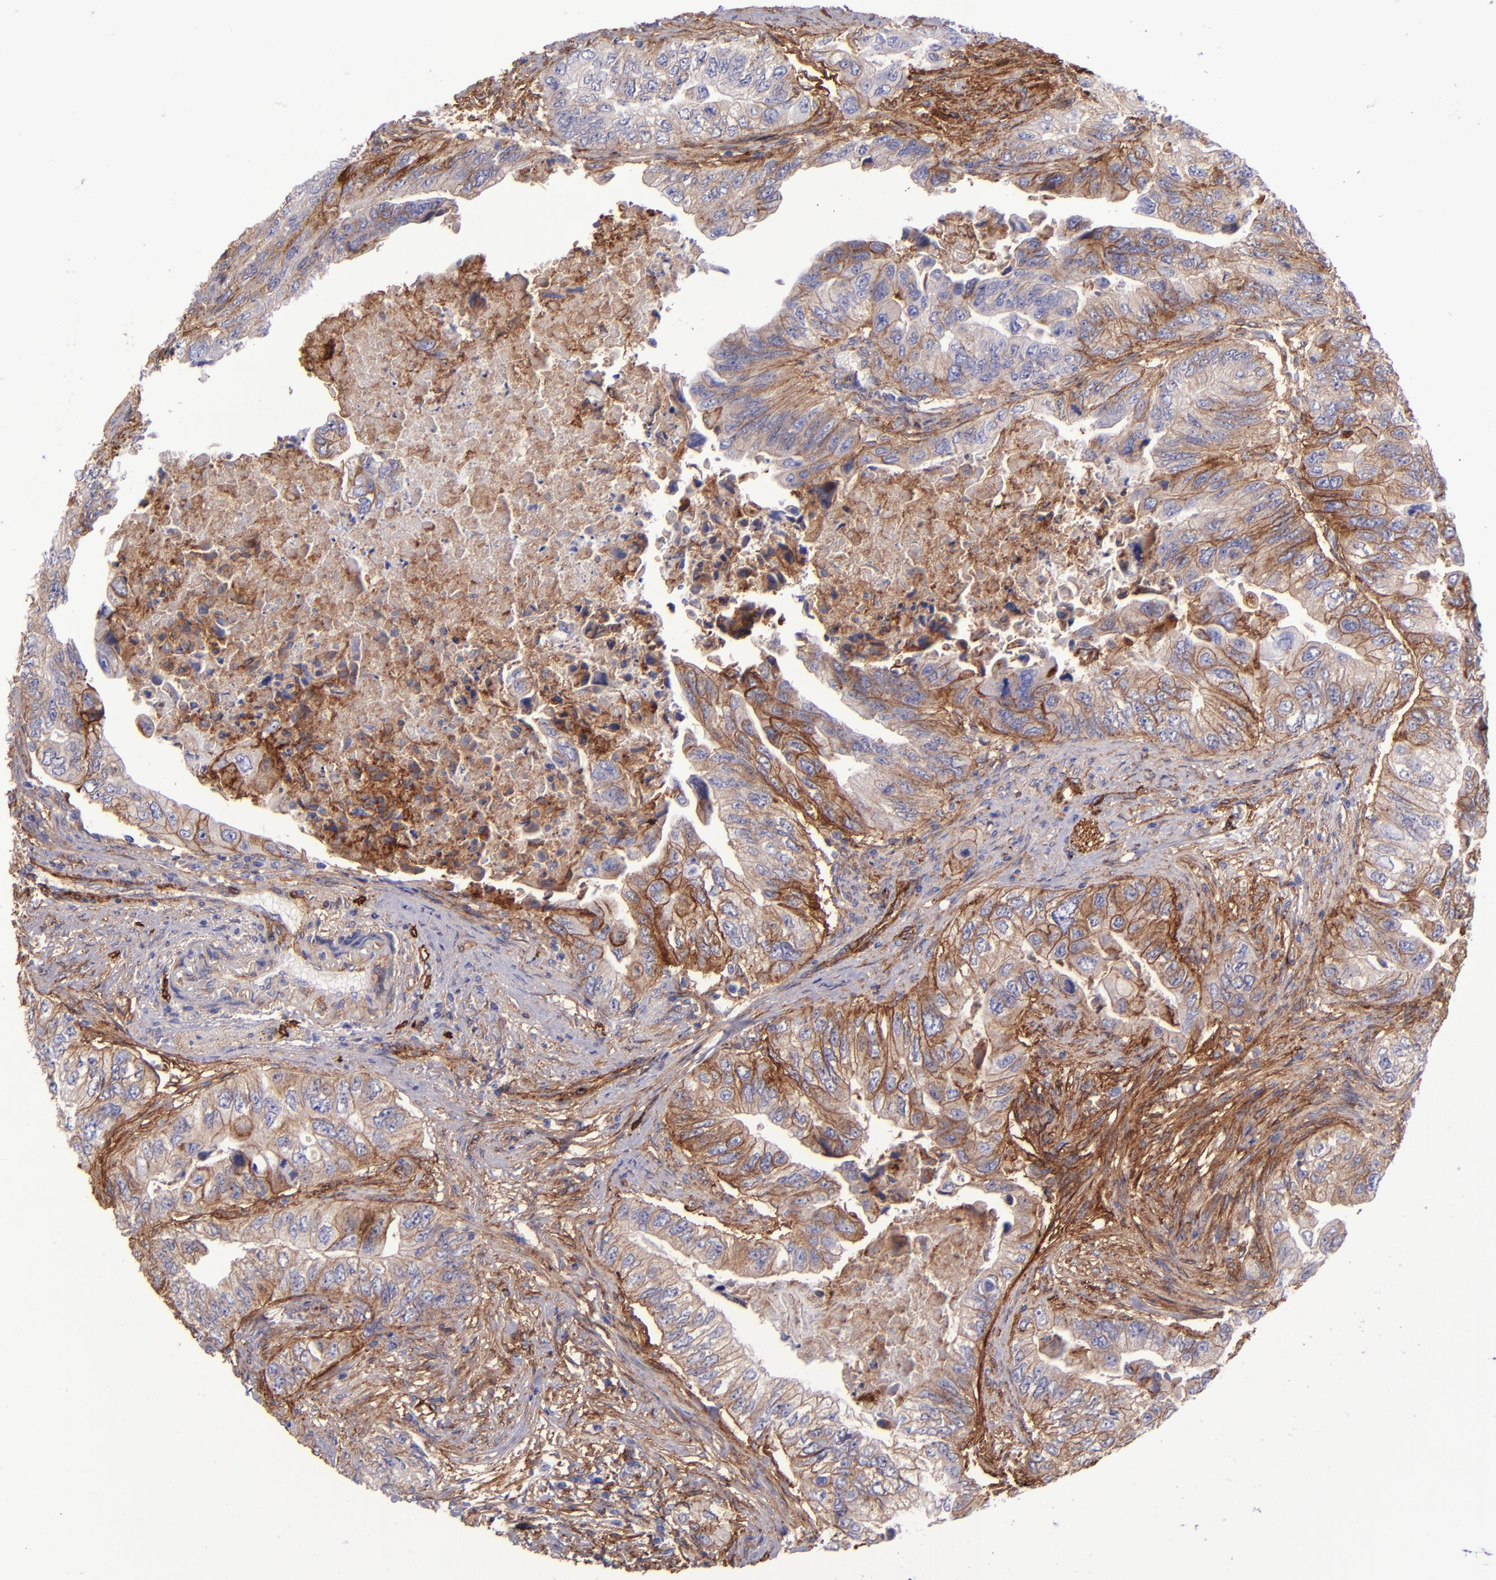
{"staining": {"intensity": "moderate", "quantity": ">75%", "location": "cytoplasmic/membranous"}, "tissue": "colorectal cancer", "cell_type": "Tumor cells", "image_type": "cancer", "snomed": [{"axis": "morphology", "description": "Adenocarcinoma, NOS"}, {"axis": "topography", "description": "Colon"}], "caption": "Immunohistochemistry (IHC) image of human colorectal adenocarcinoma stained for a protein (brown), which exhibits medium levels of moderate cytoplasmic/membranous staining in approximately >75% of tumor cells.", "gene": "ITGAV", "patient": {"sex": "female", "age": 11}}